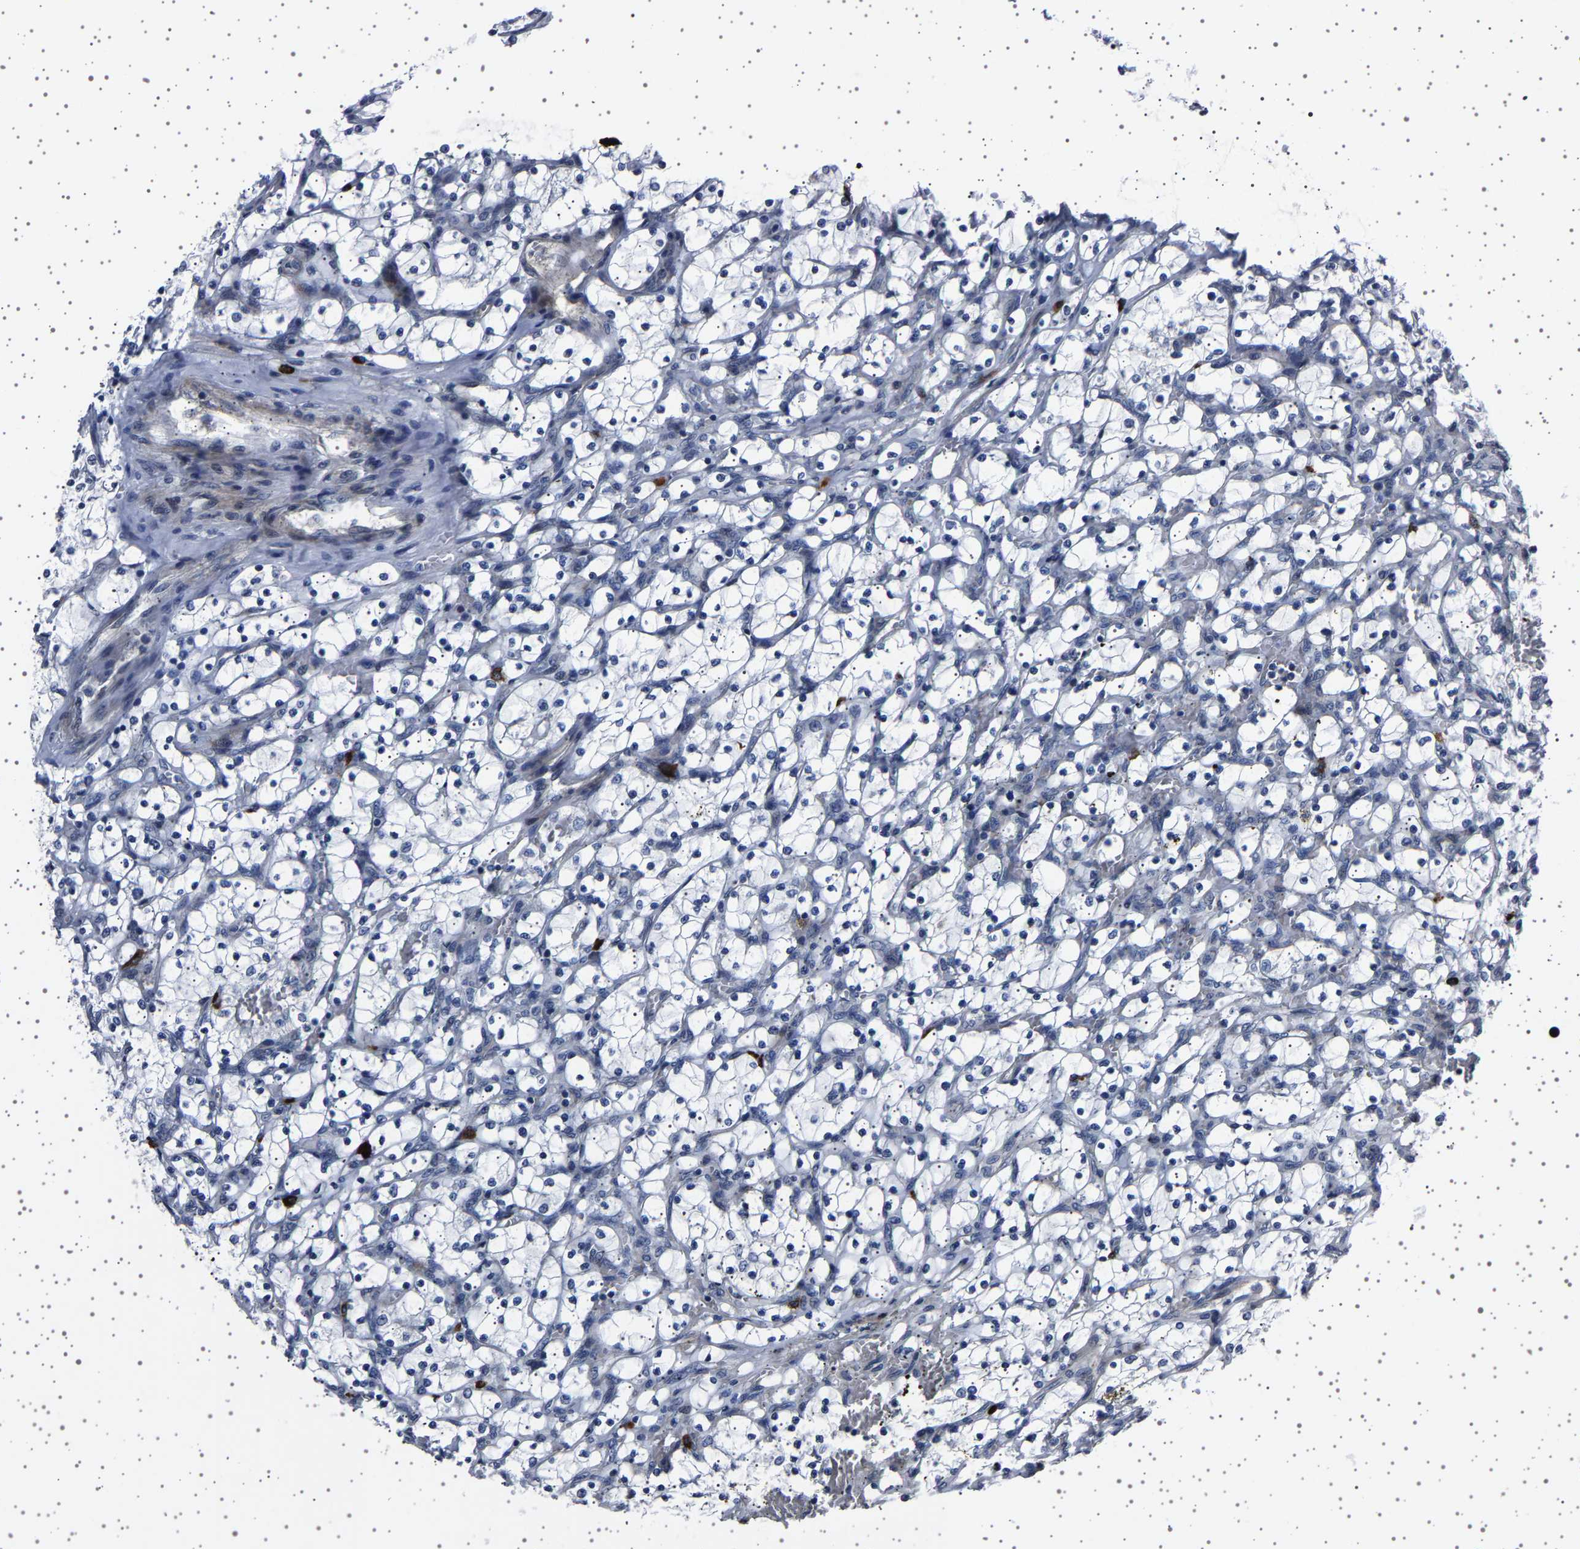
{"staining": {"intensity": "negative", "quantity": "none", "location": "none"}, "tissue": "renal cancer", "cell_type": "Tumor cells", "image_type": "cancer", "snomed": [{"axis": "morphology", "description": "Adenocarcinoma, NOS"}, {"axis": "topography", "description": "Kidney"}], "caption": "Immunohistochemical staining of adenocarcinoma (renal) displays no significant staining in tumor cells.", "gene": "PAK5", "patient": {"sex": "female", "age": 69}}